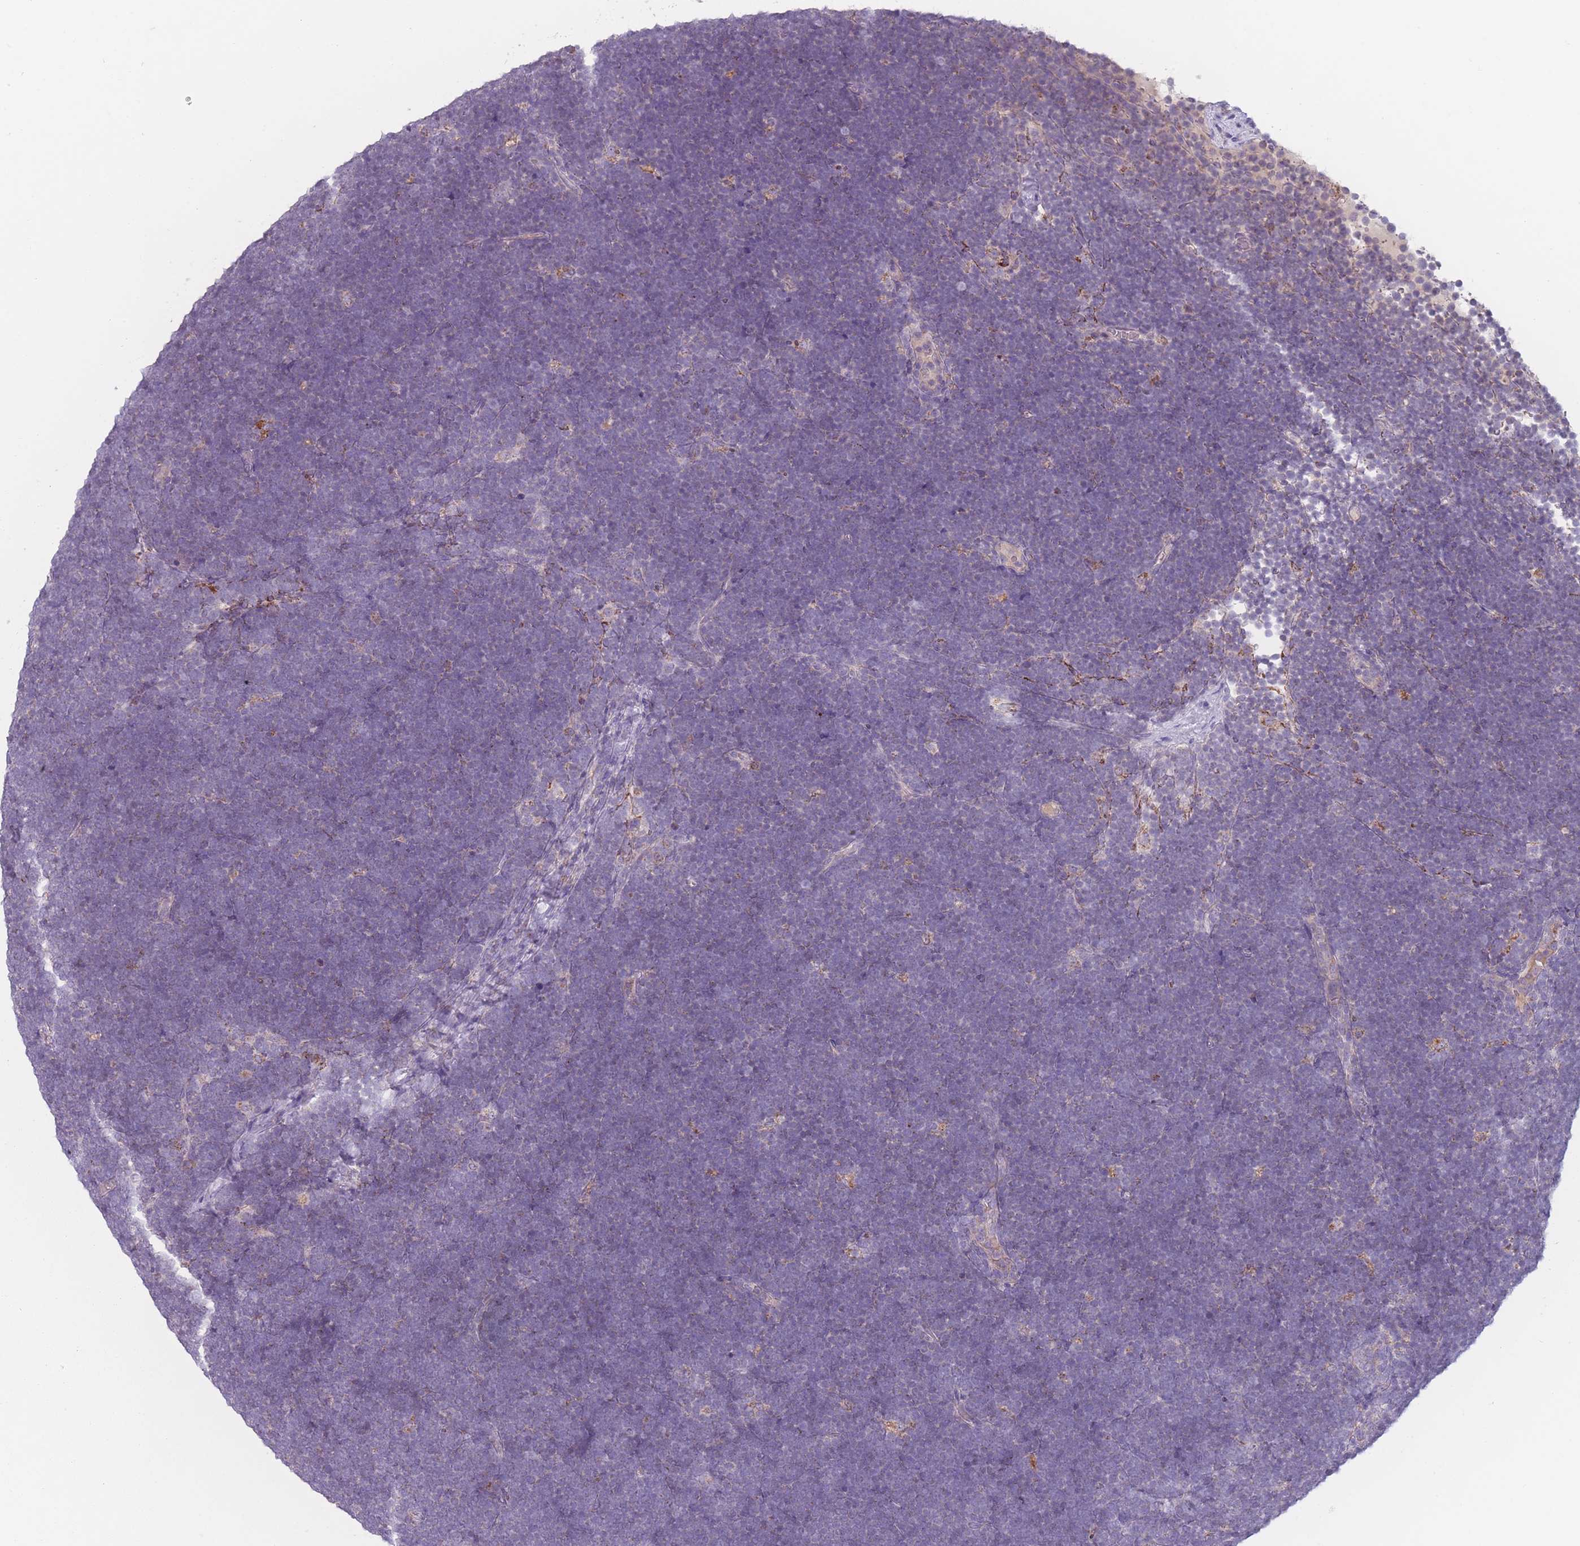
{"staining": {"intensity": "negative", "quantity": "none", "location": "none"}, "tissue": "lymphoma", "cell_type": "Tumor cells", "image_type": "cancer", "snomed": [{"axis": "morphology", "description": "Malignant lymphoma, non-Hodgkin's type, High grade"}, {"axis": "topography", "description": "Lymph node"}], "caption": "IHC photomicrograph of high-grade malignant lymphoma, non-Hodgkin's type stained for a protein (brown), which exhibits no staining in tumor cells.", "gene": "PEX11B", "patient": {"sex": "male", "age": 13}}